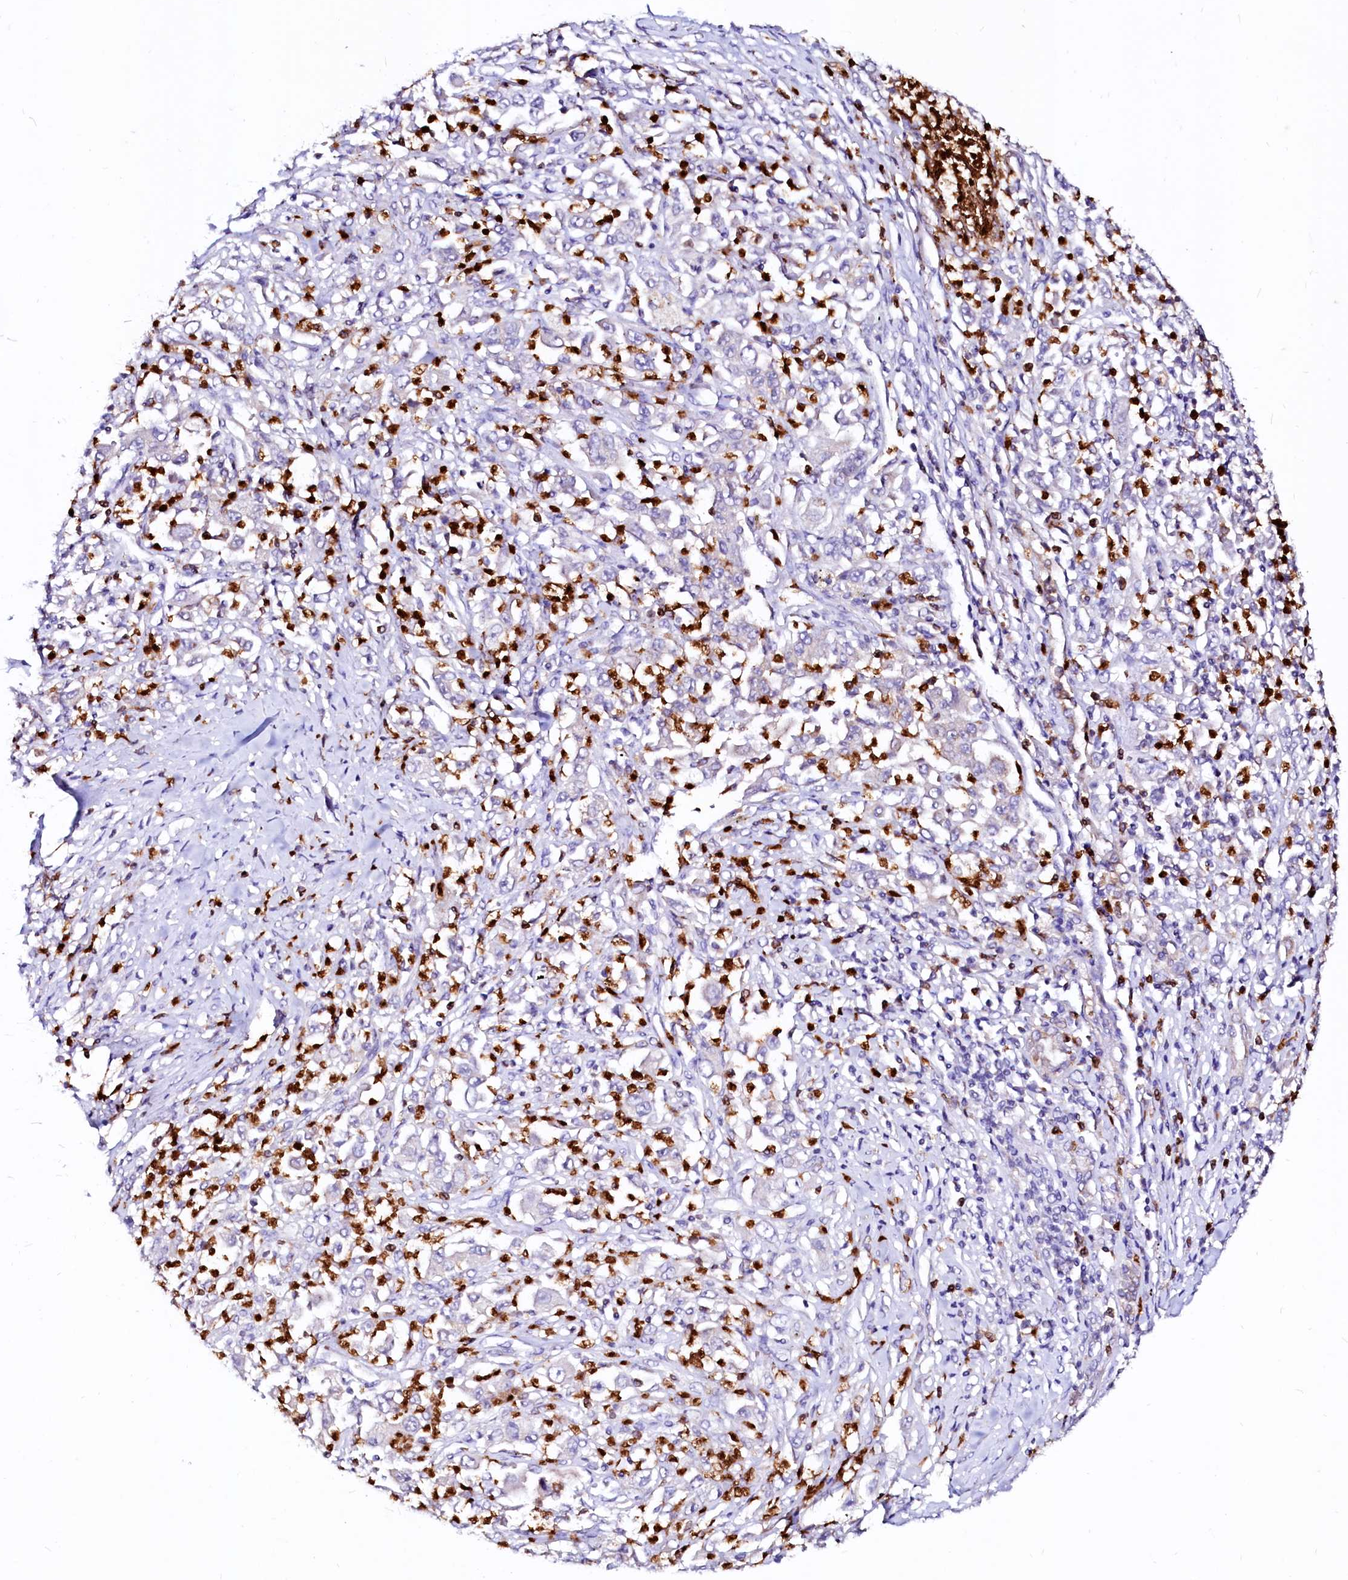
{"staining": {"intensity": "negative", "quantity": "none", "location": "none"}, "tissue": "melanoma", "cell_type": "Tumor cells", "image_type": "cancer", "snomed": [{"axis": "morphology", "description": "Malignant melanoma, Metastatic site"}, {"axis": "topography", "description": "Skin"}], "caption": "This histopathology image is of melanoma stained with immunohistochemistry (IHC) to label a protein in brown with the nuclei are counter-stained blue. There is no staining in tumor cells.", "gene": "RAB27A", "patient": {"sex": "female", "age": 56}}